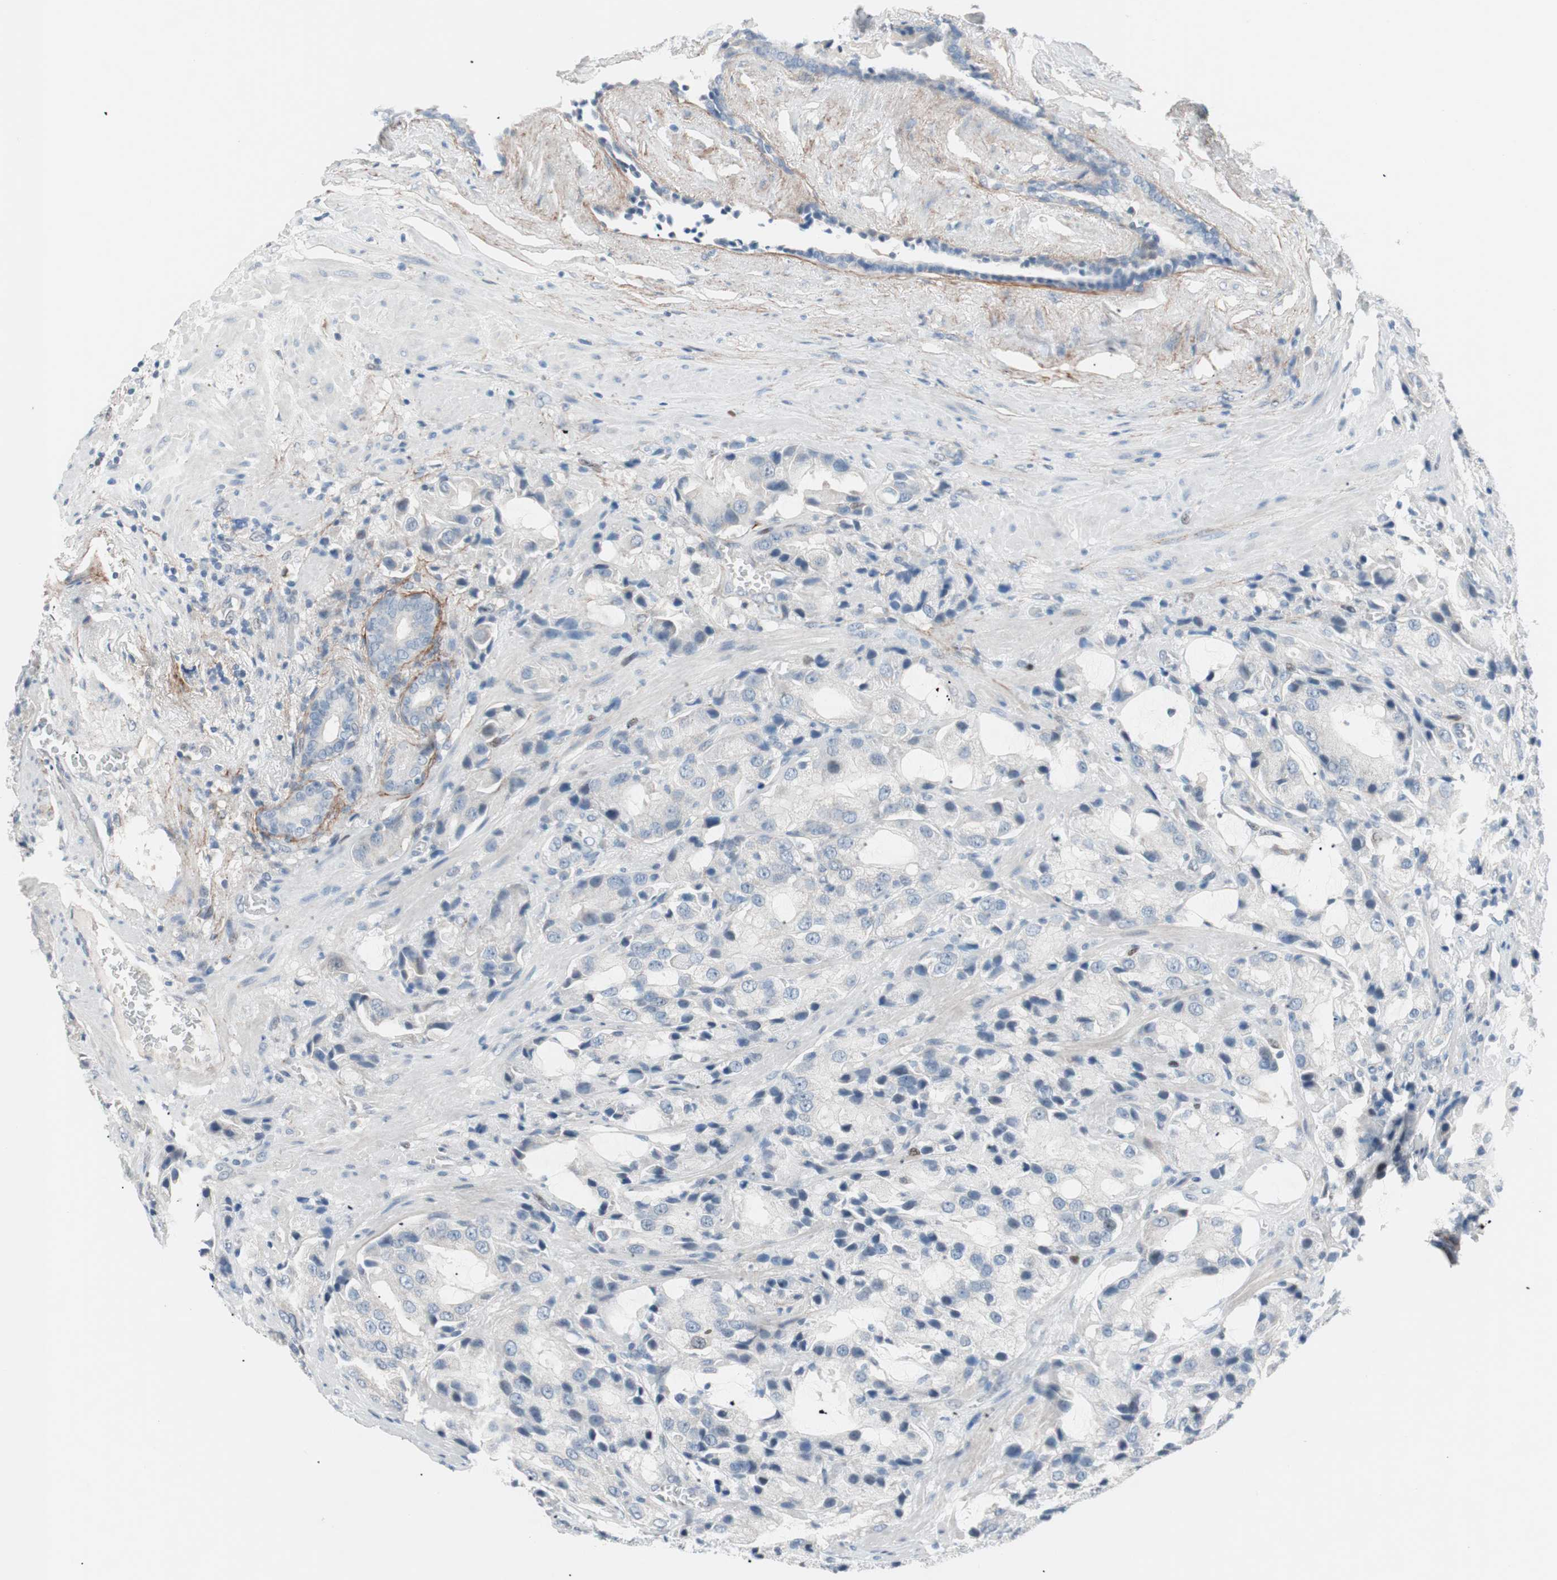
{"staining": {"intensity": "negative", "quantity": "none", "location": "none"}, "tissue": "prostate cancer", "cell_type": "Tumor cells", "image_type": "cancer", "snomed": [{"axis": "morphology", "description": "Adenocarcinoma, High grade"}, {"axis": "topography", "description": "Prostate"}], "caption": "High magnification brightfield microscopy of prostate high-grade adenocarcinoma stained with DAB (3,3'-diaminobenzidine) (brown) and counterstained with hematoxylin (blue): tumor cells show no significant positivity.", "gene": "FOSL1", "patient": {"sex": "male", "age": 70}}